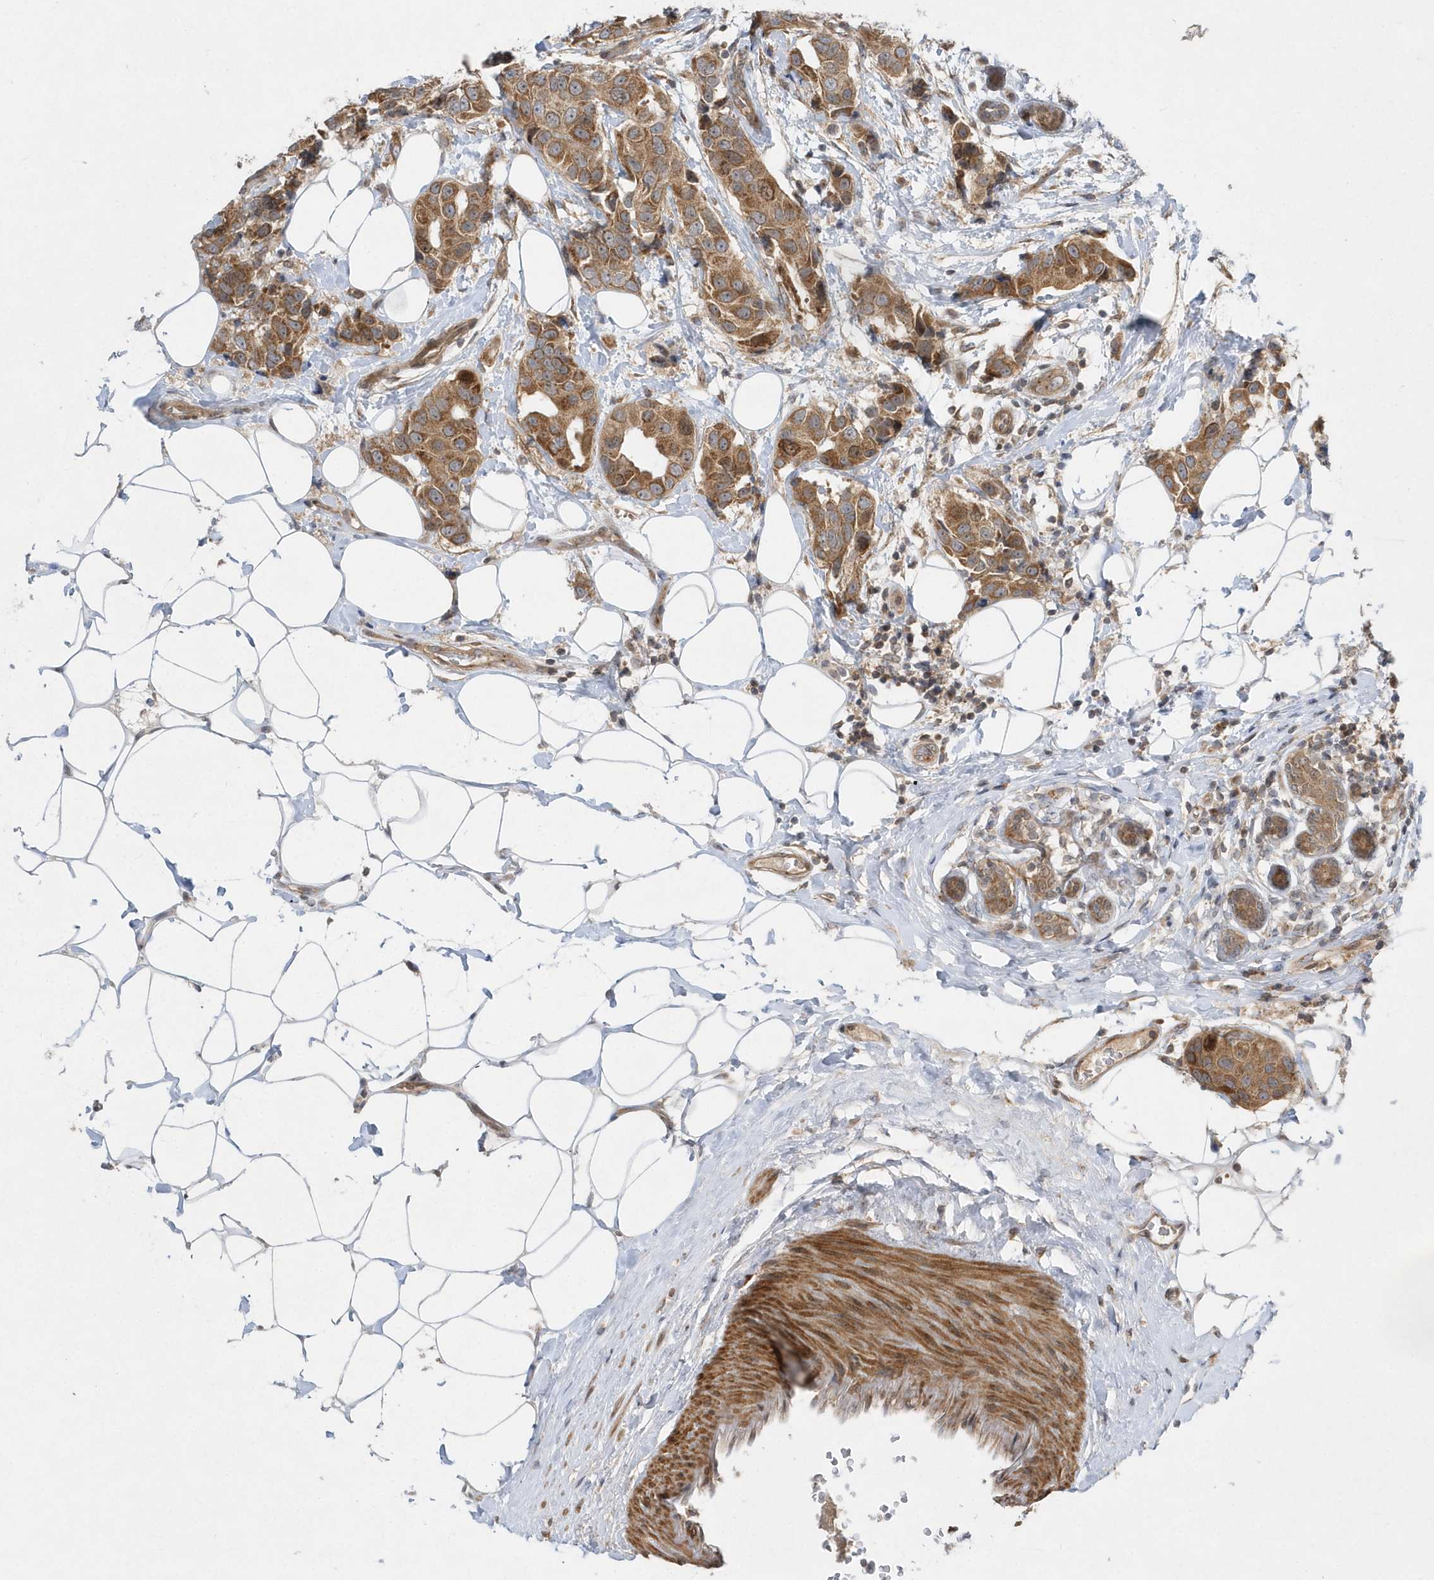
{"staining": {"intensity": "moderate", "quantity": ">75%", "location": "cytoplasmic/membranous"}, "tissue": "breast cancer", "cell_type": "Tumor cells", "image_type": "cancer", "snomed": [{"axis": "morphology", "description": "Normal tissue, NOS"}, {"axis": "morphology", "description": "Duct carcinoma"}, {"axis": "topography", "description": "Breast"}], "caption": "A brown stain shows moderate cytoplasmic/membranous staining of a protein in human breast cancer (infiltrating ductal carcinoma) tumor cells.", "gene": "MXI1", "patient": {"sex": "female", "age": 39}}